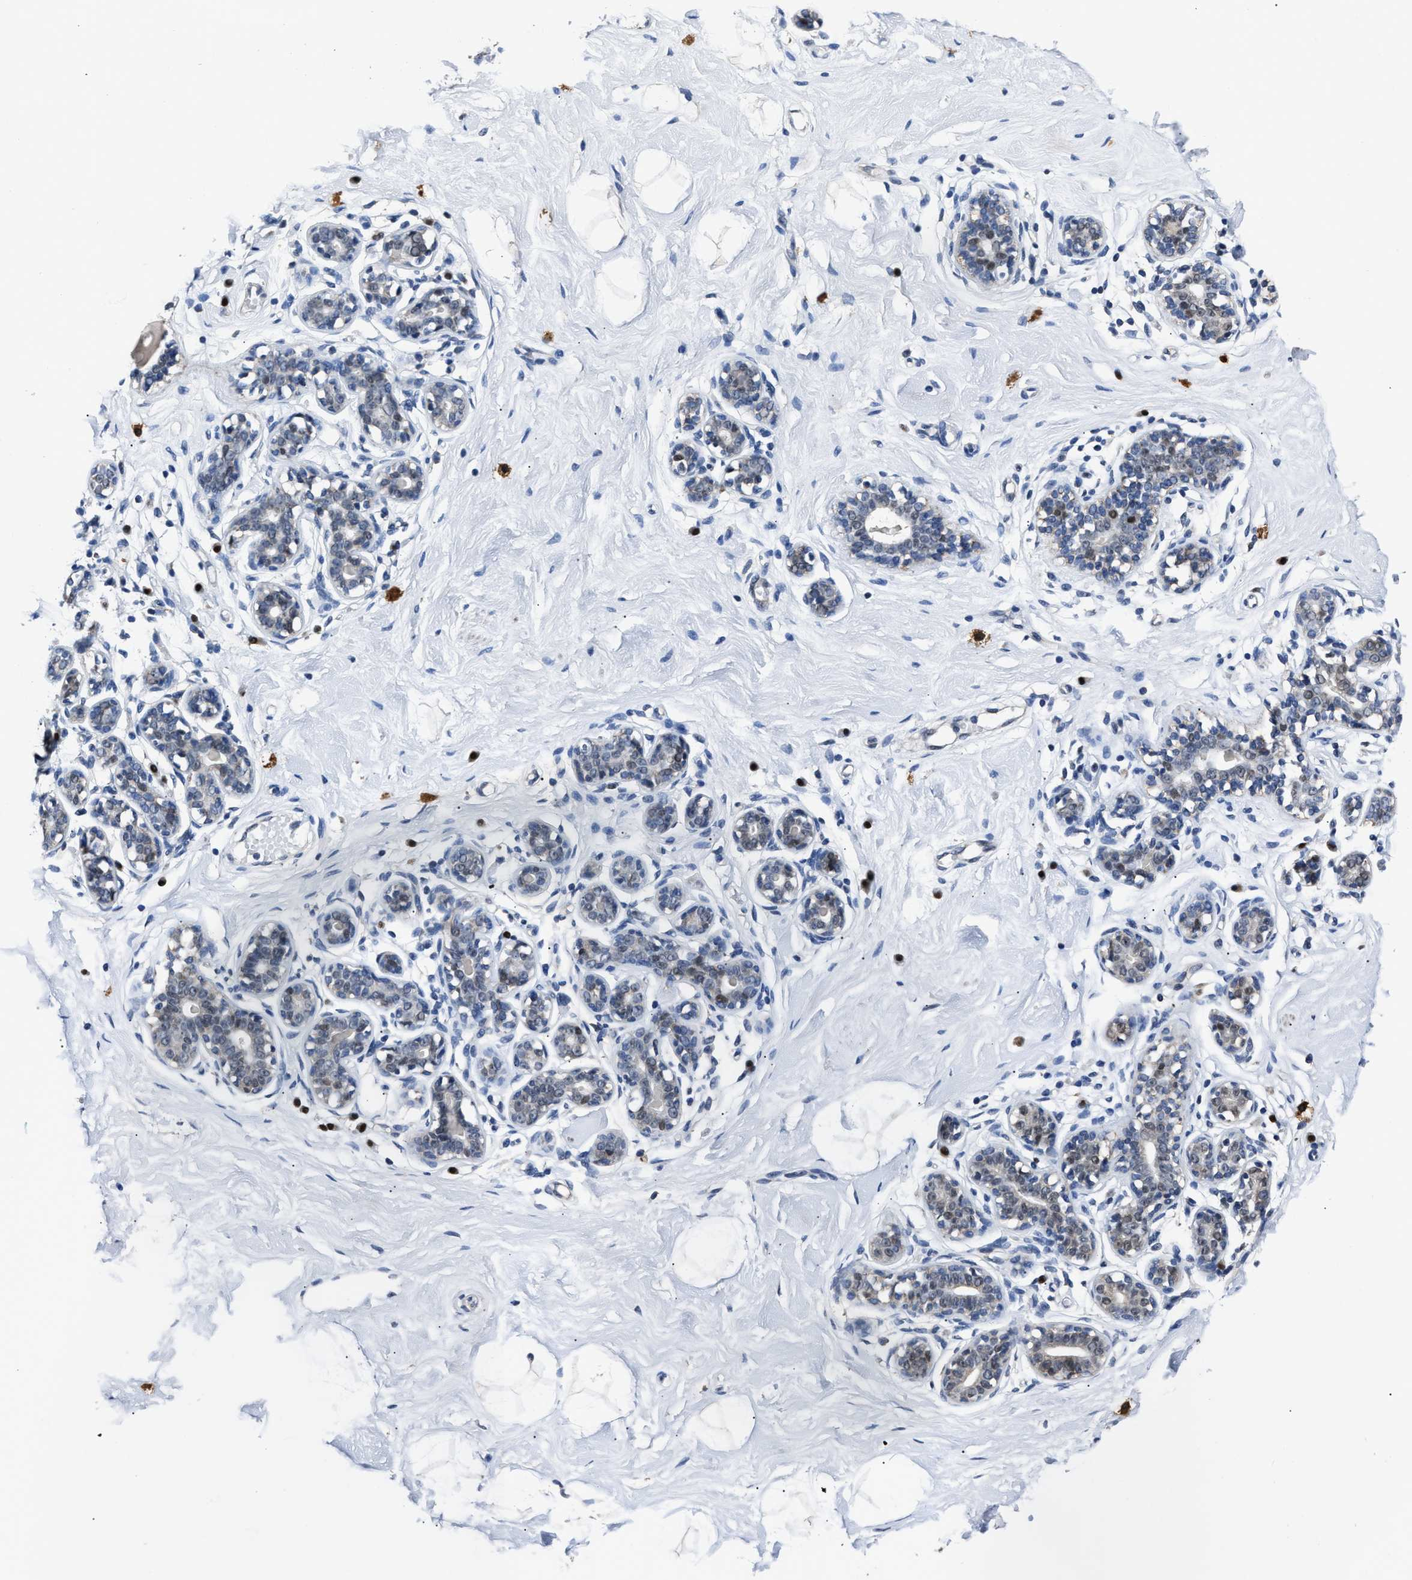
{"staining": {"intensity": "weak", "quantity": ">75%", "location": "cytoplasmic/membranous"}, "tissue": "breast", "cell_type": "Adipocytes", "image_type": "normal", "snomed": [{"axis": "morphology", "description": "Normal tissue, NOS"}, {"axis": "topography", "description": "Breast"}], "caption": "An immunohistochemistry (IHC) histopathology image of unremarkable tissue is shown. Protein staining in brown shows weak cytoplasmic/membranous positivity in breast within adipocytes. (Brightfield microscopy of DAB IHC at high magnification).", "gene": "NSUN5", "patient": {"sex": "female", "age": 23}}